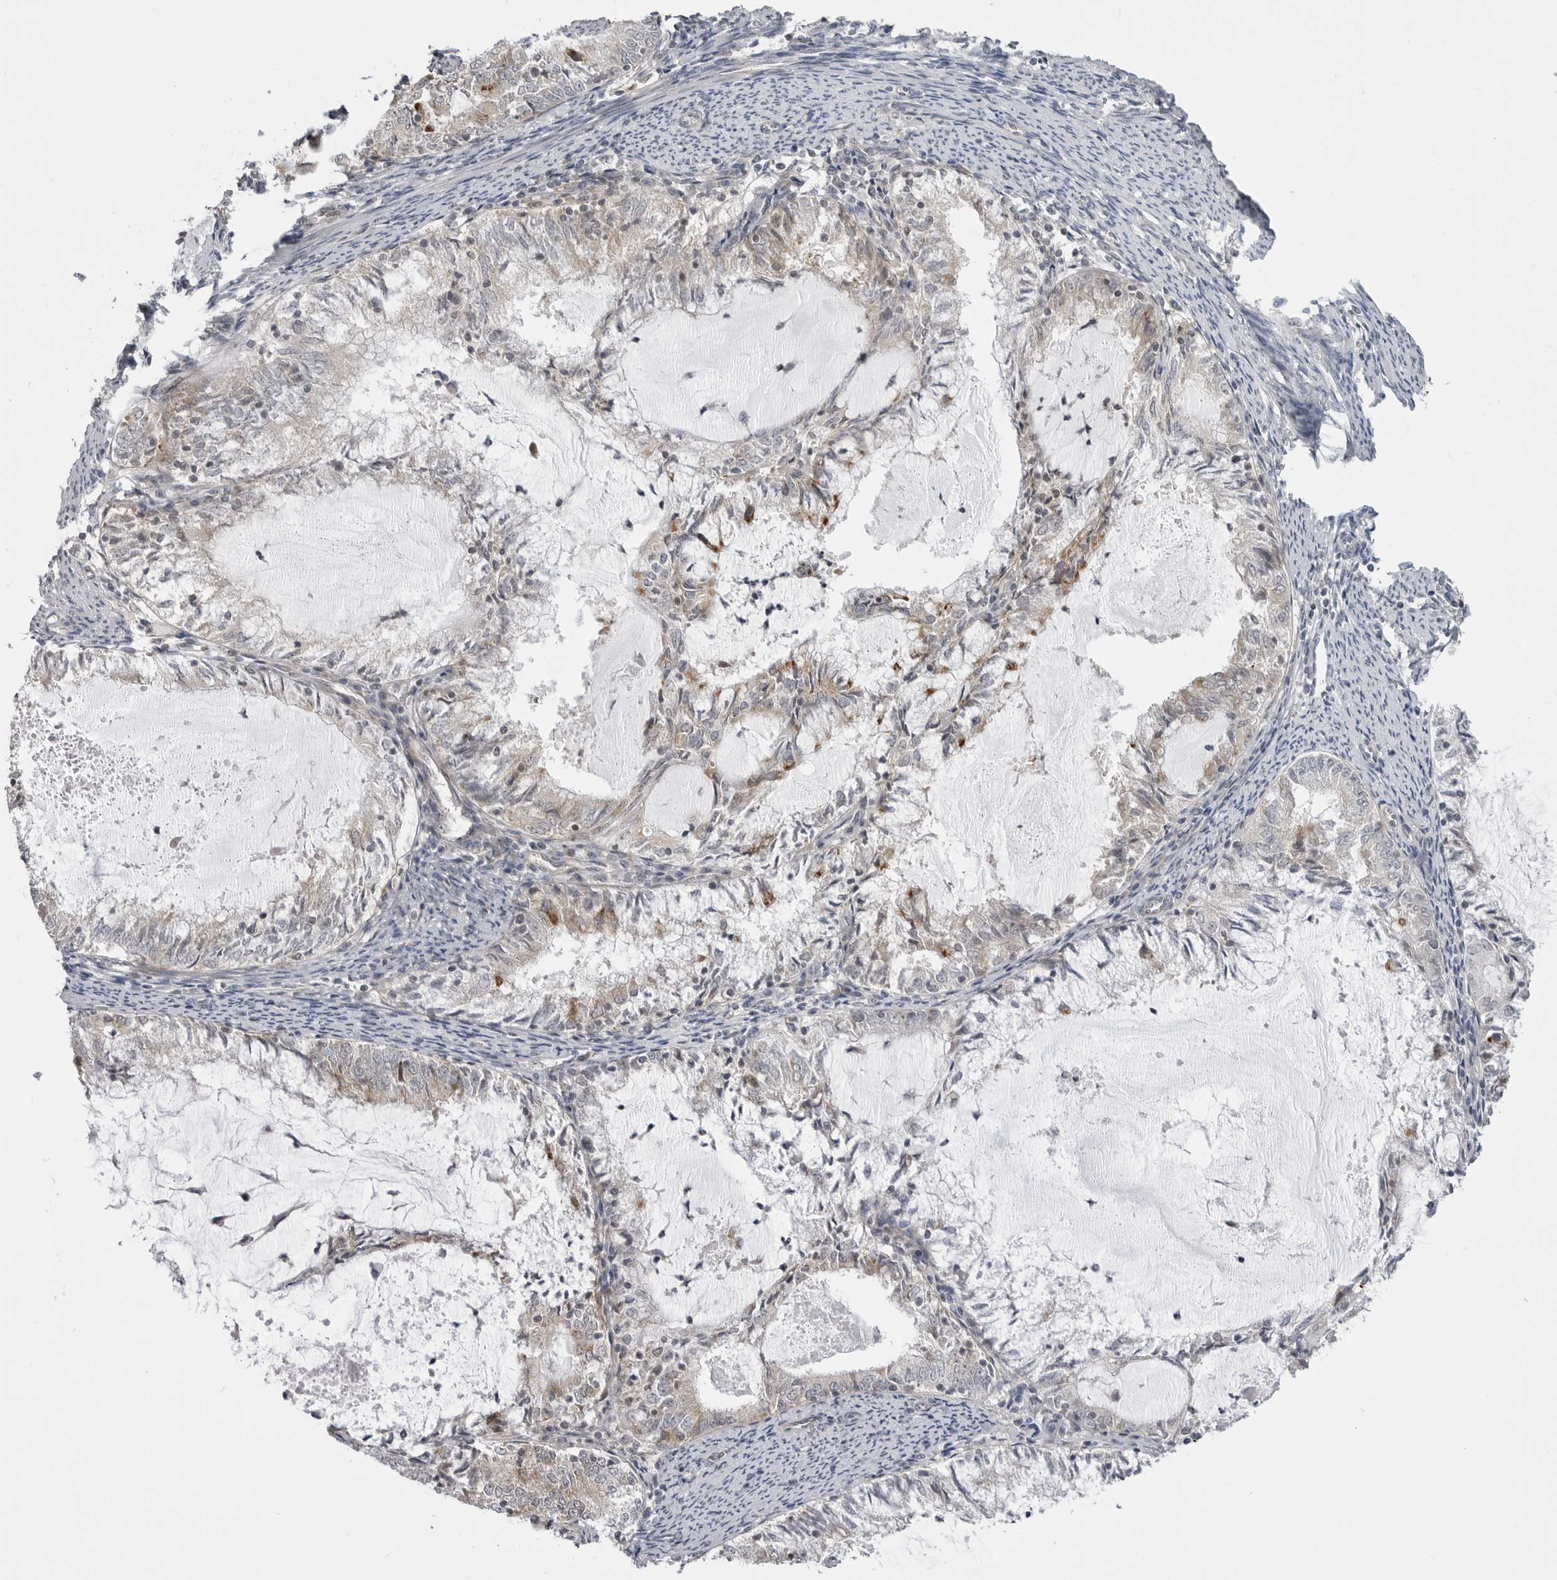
{"staining": {"intensity": "negative", "quantity": "none", "location": "none"}, "tissue": "endometrial cancer", "cell_type": "Tumor cells", "image_type": "cancer", "snomed": [{"axis": "morphology", "description": "Adenocarcinoma, NOS"}, {"axis": "topography", "description": "Endometrium"}], "caption": "Immunohistochemical staining of endometrial cancer shows no significant expression in tumor cells.", "gene": "CCDC18", "patient": {"sex": "female", "age": 57}}